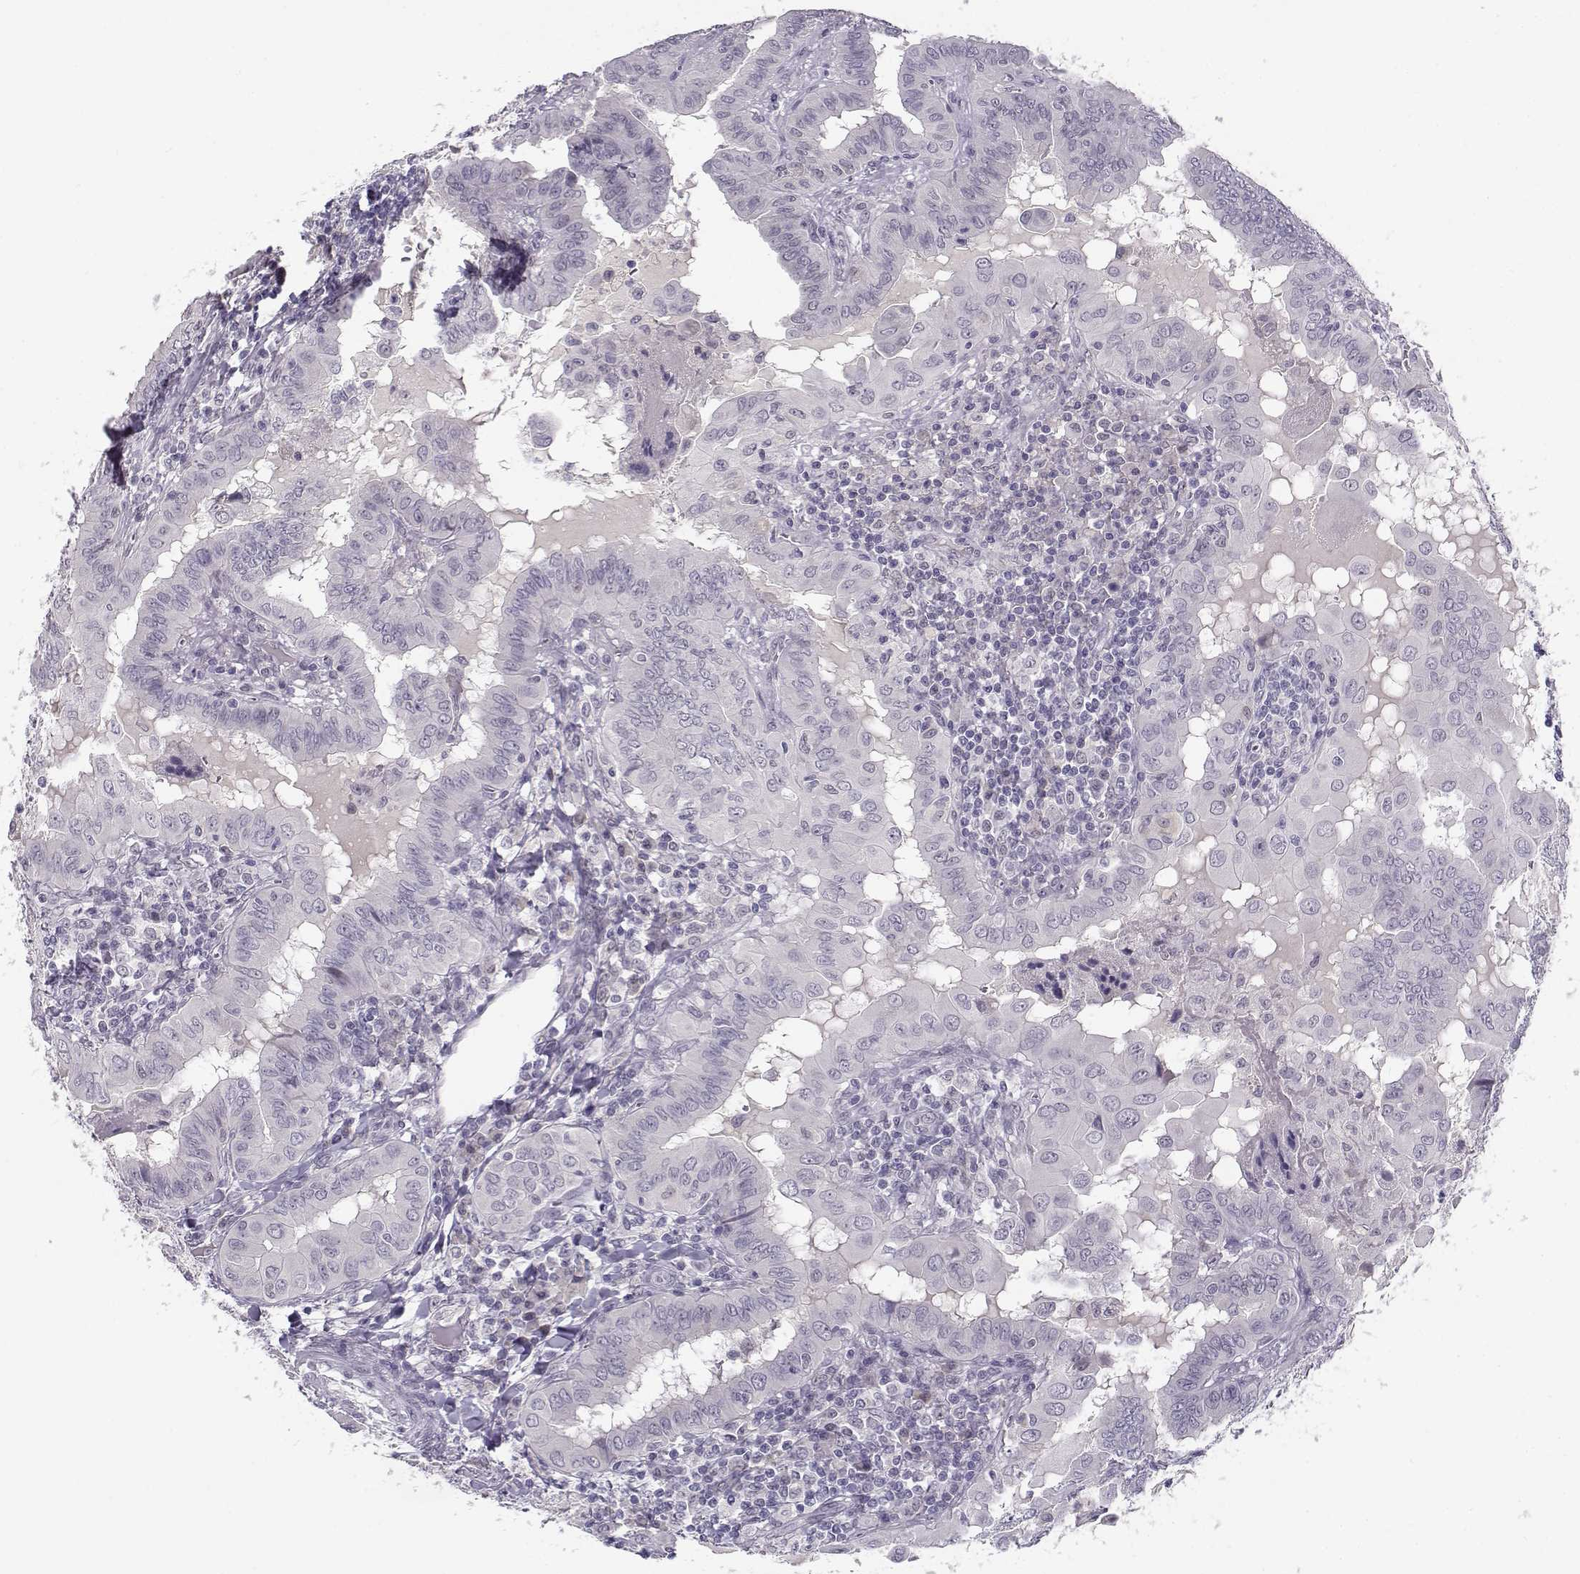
{"staining": {"intensity": "negative", "quantity": "none", "location": "none"}, "tissue": "thyroid cancer", "cell_type": "Tumor cells", "image_type": "cancer", "snomed": [{"axis": "morphology", "description": "Papillary adenocarcinoma, NOS"}, {"axis": "topography", "description": "Thyroid gland"}], "caption": "A histopathology image of papillary adenocarcinoma (thyroid) stained for a protein demonstrates no brown staining in tumor cells.", "gene": "C16orf86", "patient": {"sex": "female", "age": 37}}